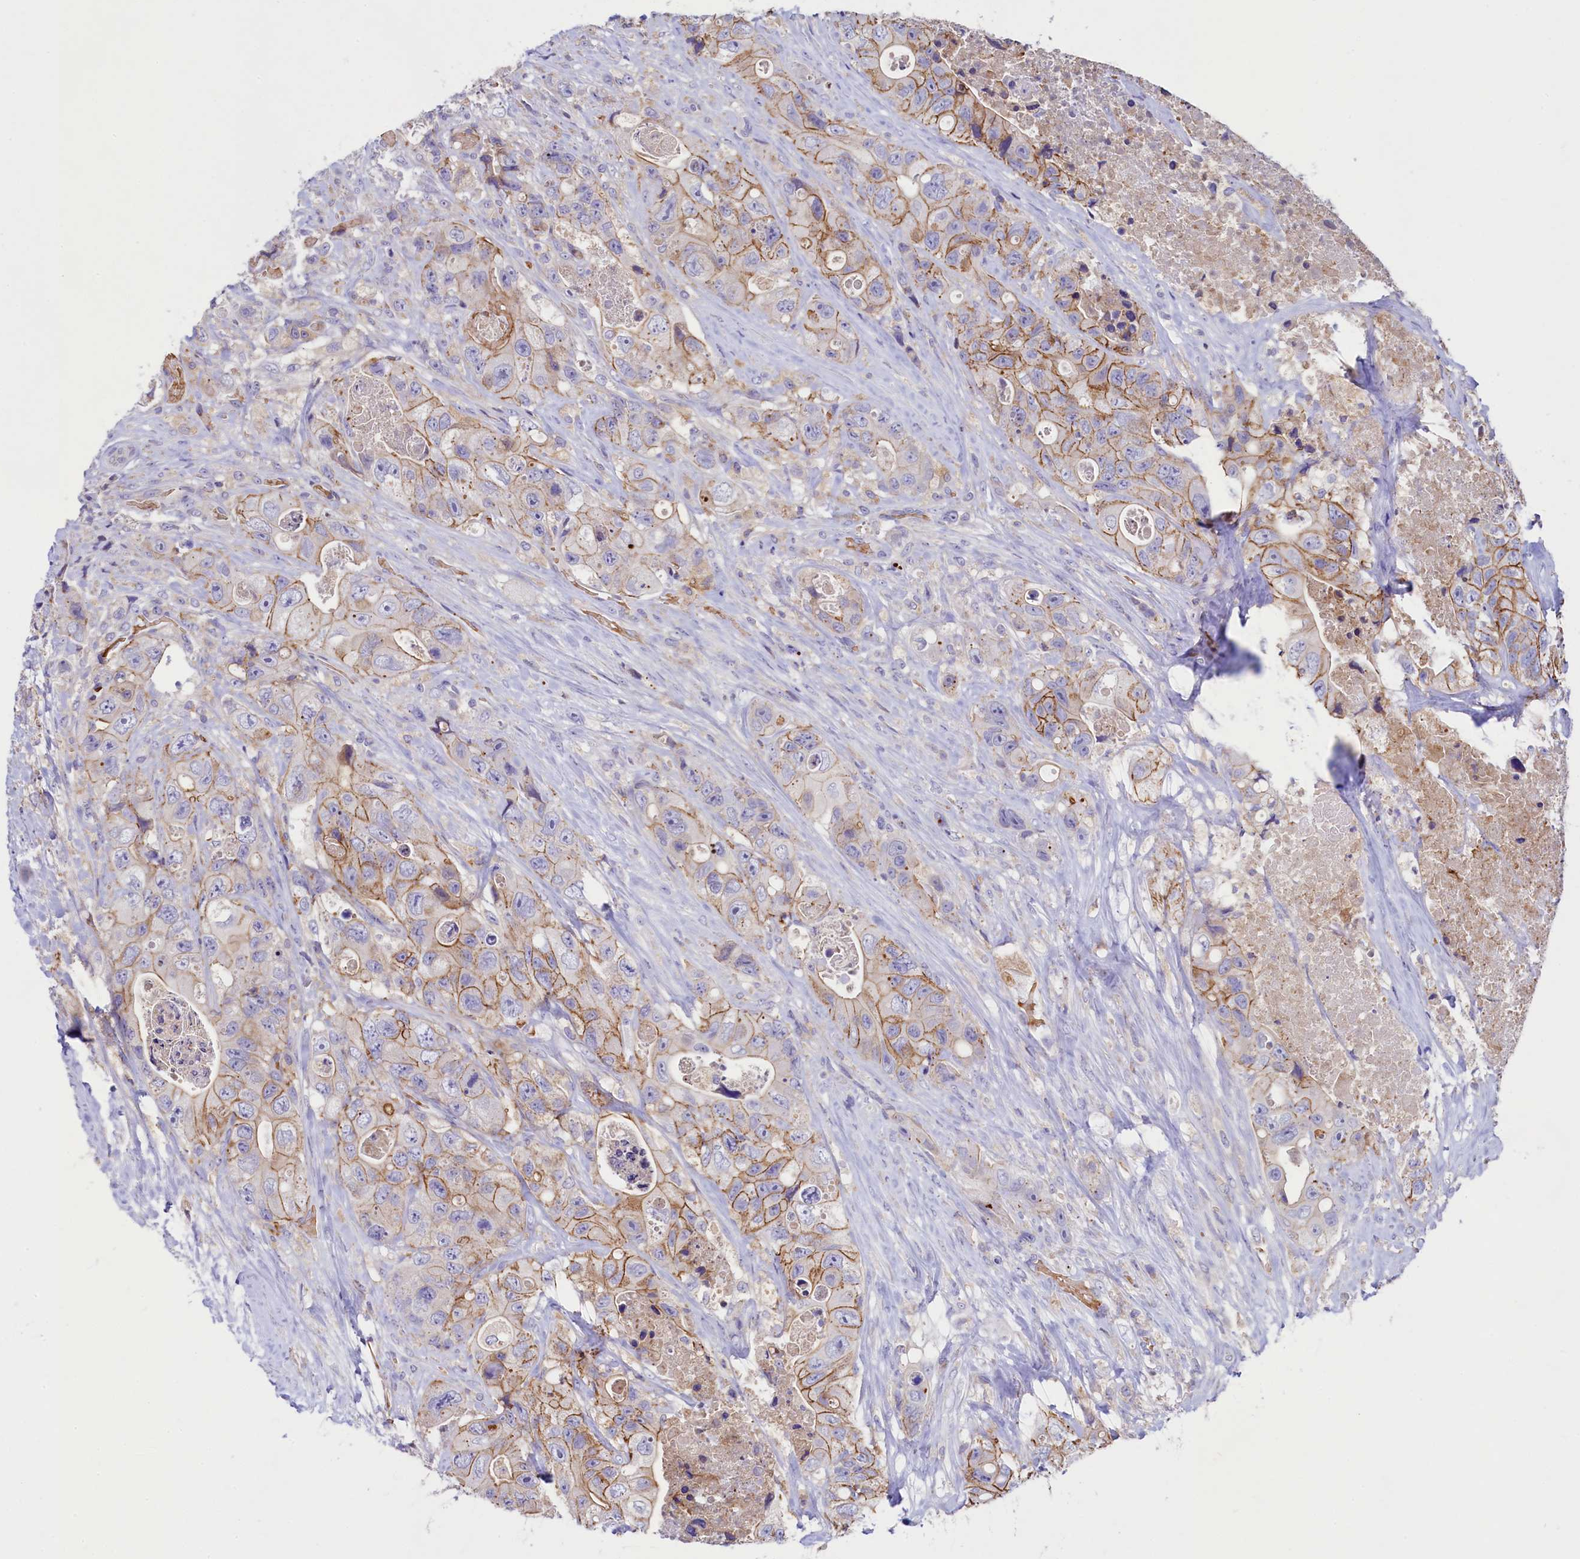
{"staining": {"intensity": "moderate", "quantity": "25%-75%", "location": "cytoplasmic/membranous"}, "tissue": "colorectal cancer", "cell_type": "Tumor cells", "image_type": "cancer", "snomed": [{"axis": "morphology", "description": "Adenocarcinoma, NOS"}, {"axis": "topography", "description": "Colon"}], "caption": "Colorectal adenocarcinoma stained for a protein shows moderate cytoplasmic/membranous positivity in tumor cells.", "gene": "HPS6", "patient": {"sex": "female", "age": 46}}